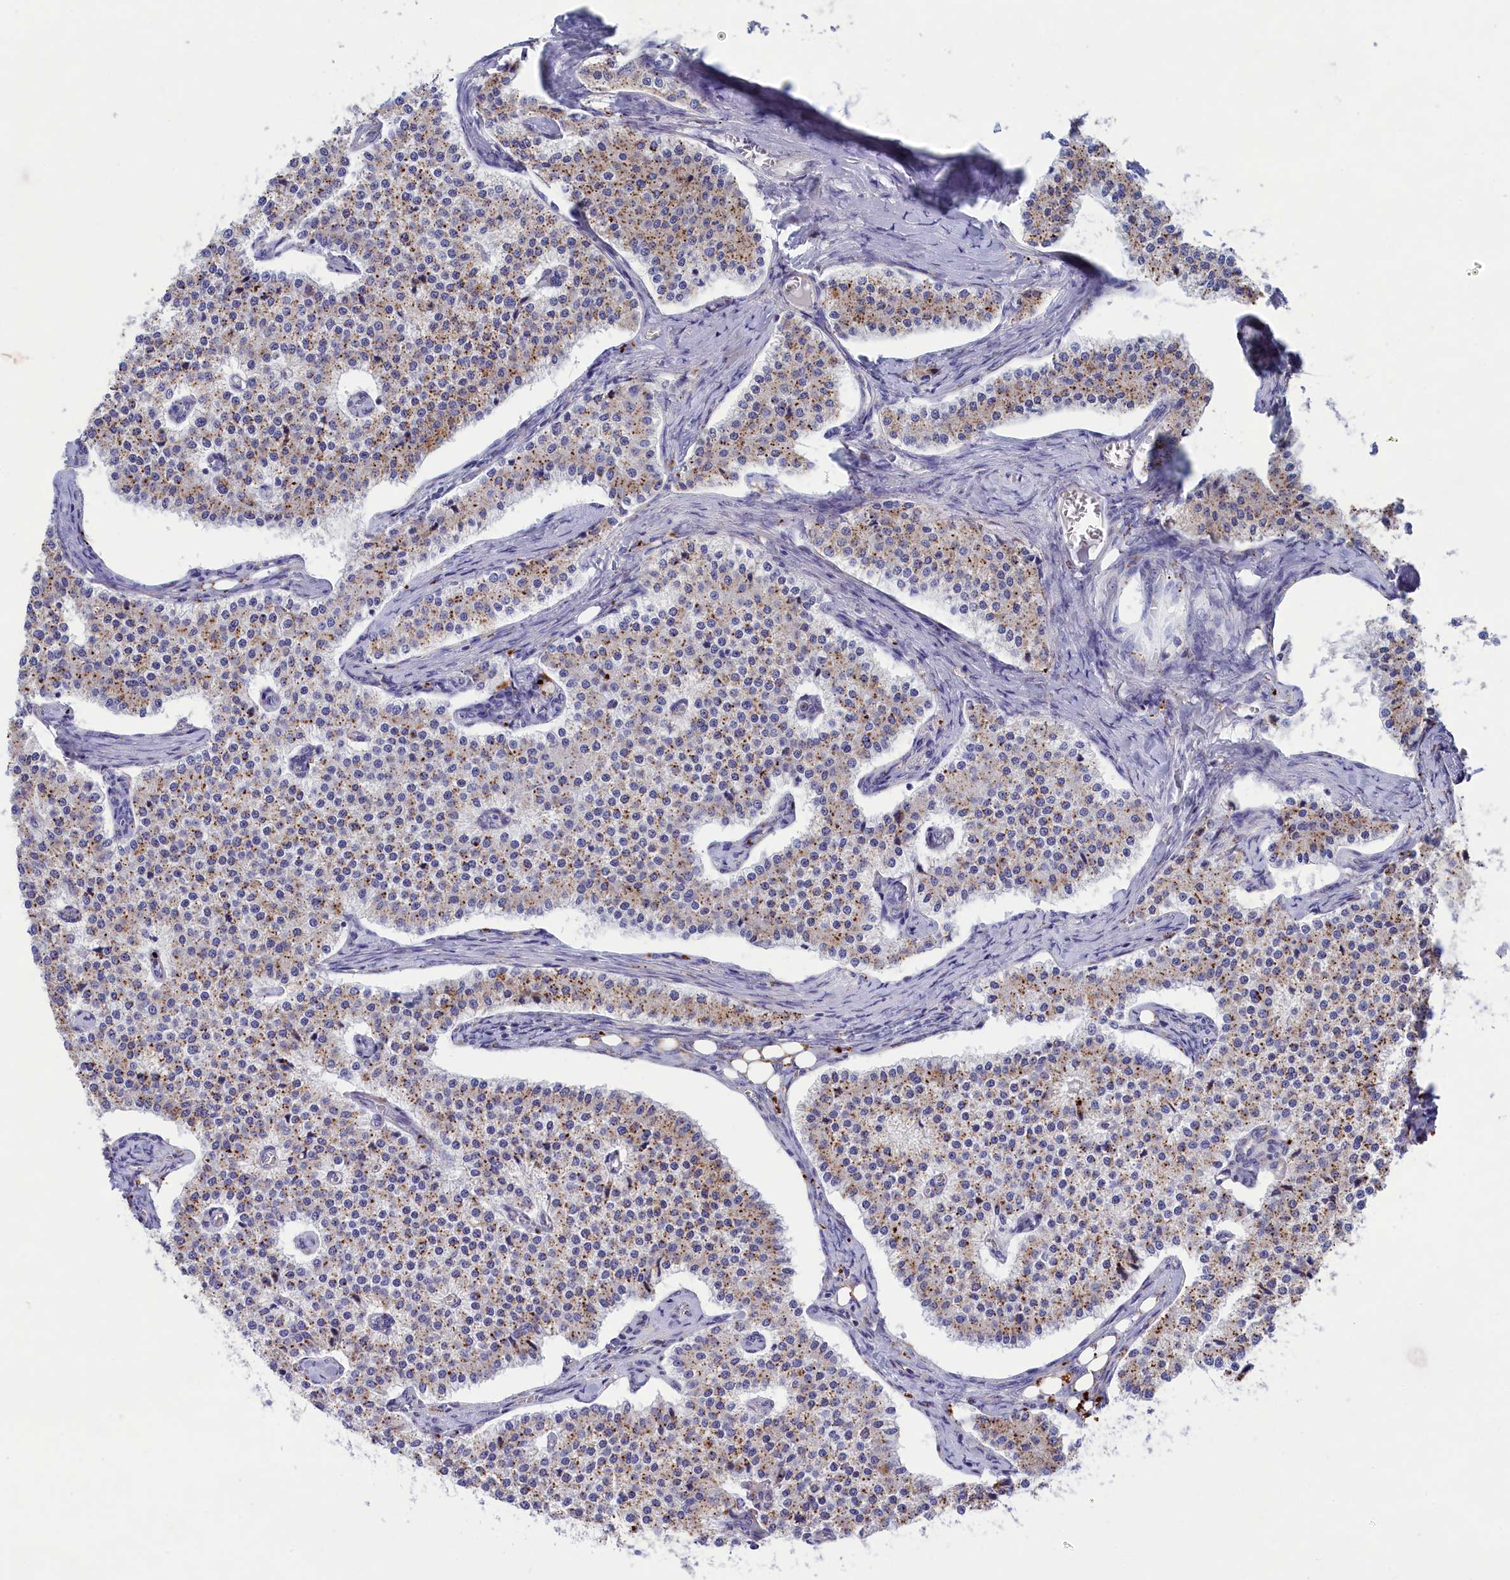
{"staining": {"intensity": "weak", "quantity": ">75%", "location": "cytoplasmic/membranous"}, "tissue": "carcinoid", "cell_type": "Tumor cells", "image_type": "cancer", "snomed": [{"axis": "morphology", "description": "Carcinoid, malignant, NOS"}, {"axis": "topography", "description": "Colon"}], "caption": "The image shows a brown stain indicating the presence of a protein in the cytoplasmic/membranous of tumor cells in malignant carcinoid.", "gene": "WDR6", "patient": {"sex": "female", "age": 52}}